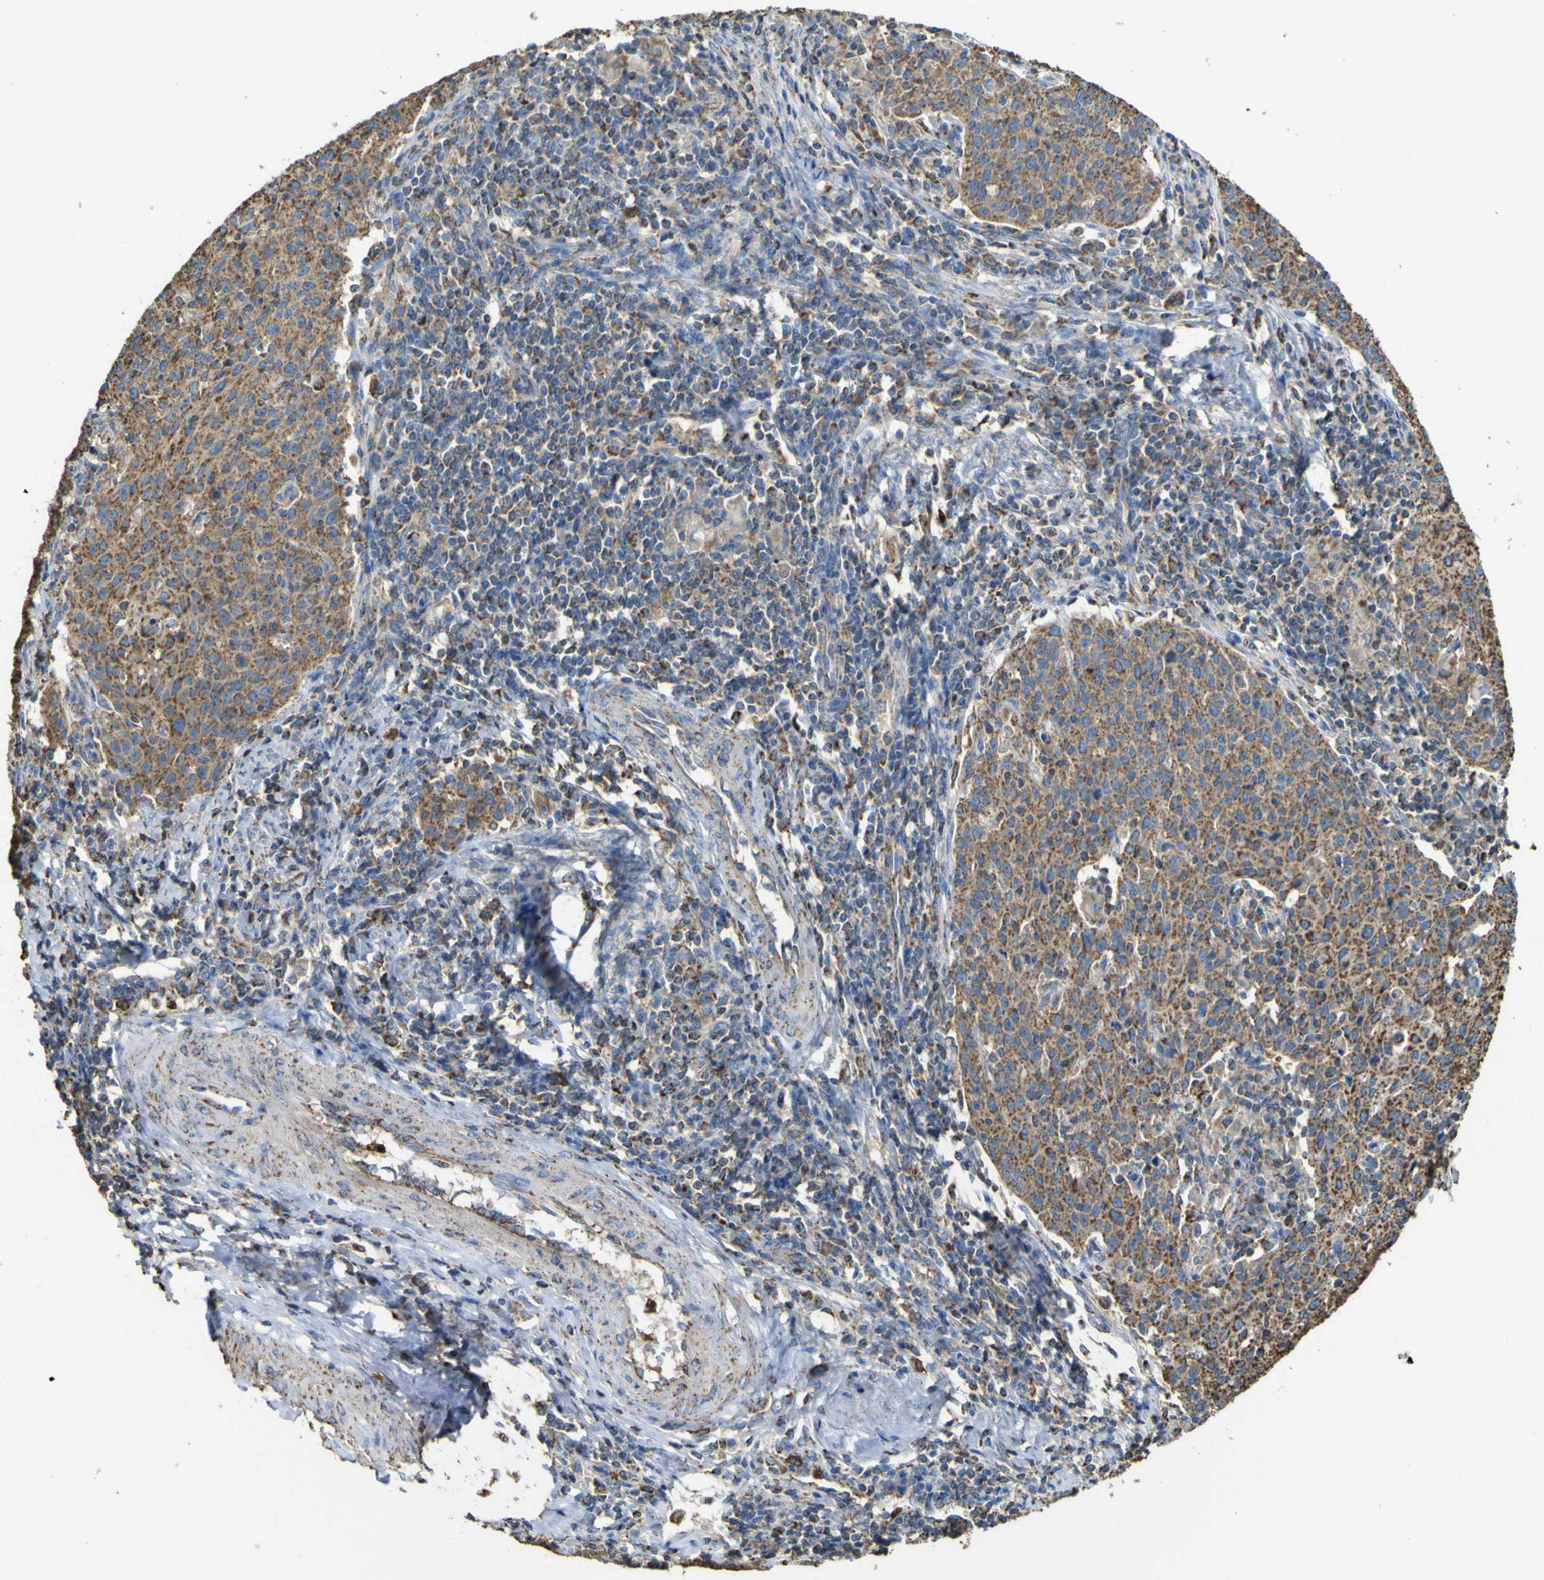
{"staining": {"intensity": "moderate", "quantity": ">75%", "location": "cytoplasmic/membranous"}, "tissue": "cervical cancer", "cell_type": "Tumor cells", "image_type": "cancer", "snomed": [{"axis": "morphology", "description": "Squamous cell carcinoma, NOS"}, {"axis": "topography", "description": "Cervix"}], "caption": "Tumor cells display medium levels of moderate cytoplasmic/membranous positivity in approximately >75% of cells in human cervical squamous cell carcinoma.", "gene": "ACSL3", "patient": {"sex": "female", "age": 38}}